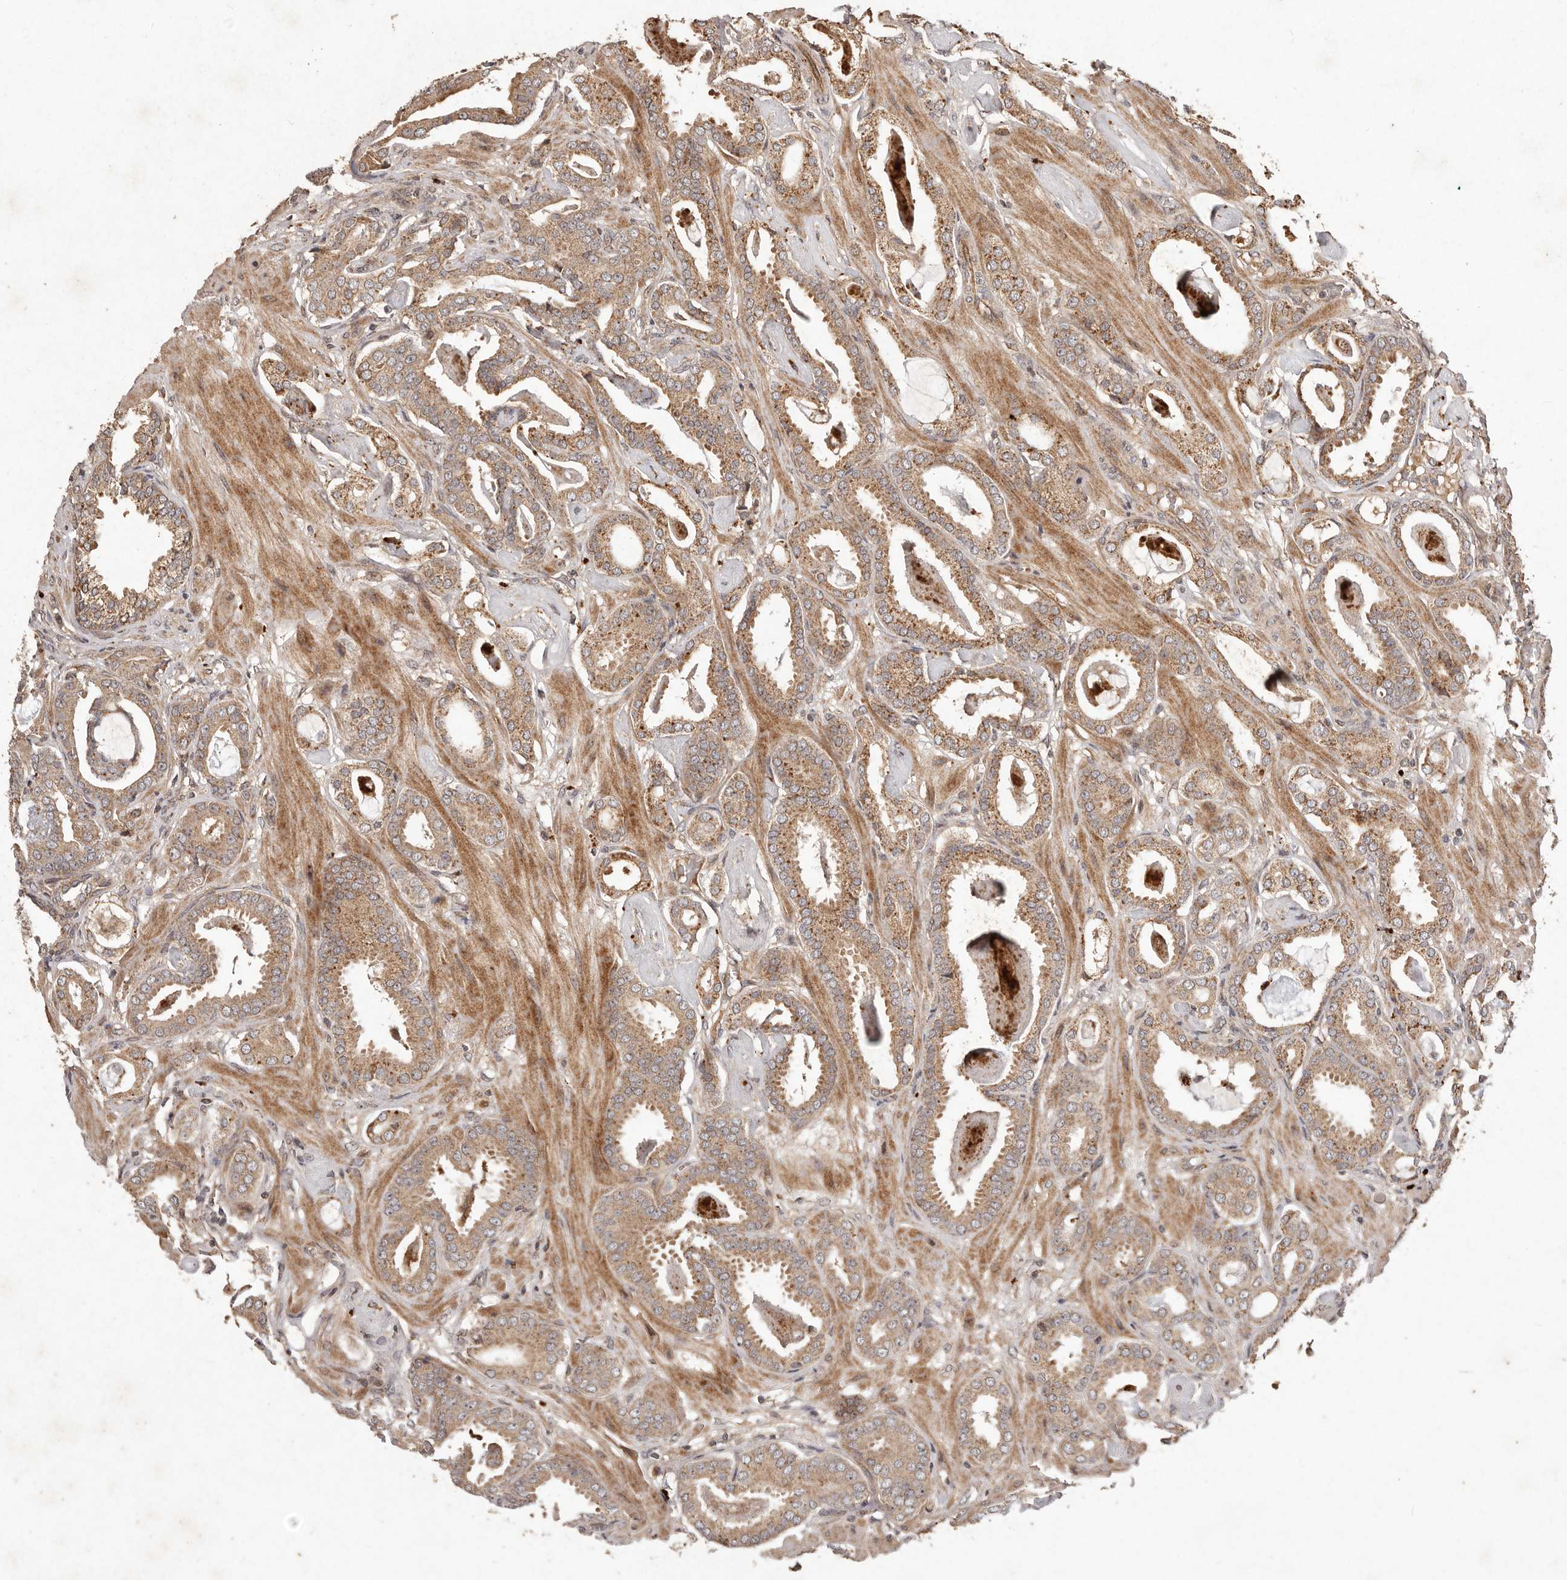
{"staining": {"intensity": "moderate", "quantity": ">75%", "location": "cytoplasmic/membranous"}, "tissue": "prostate cancer", "cell_type": "Tumor cells", "image_type": "cancer", "snomed": [{"axis": "morphology", "description": "Adenocarcinoma, Low grade"}, {"axis": "topography", "description": "Prostate"}], "caption": "Human prostate cancer stained with a brown dye reveals moderate cytoplasmic/membranous positive positivity in approximately >75% of tumor cells.", "gene": "PLOD2", "patient": {"sex": "male", "age": 53}}